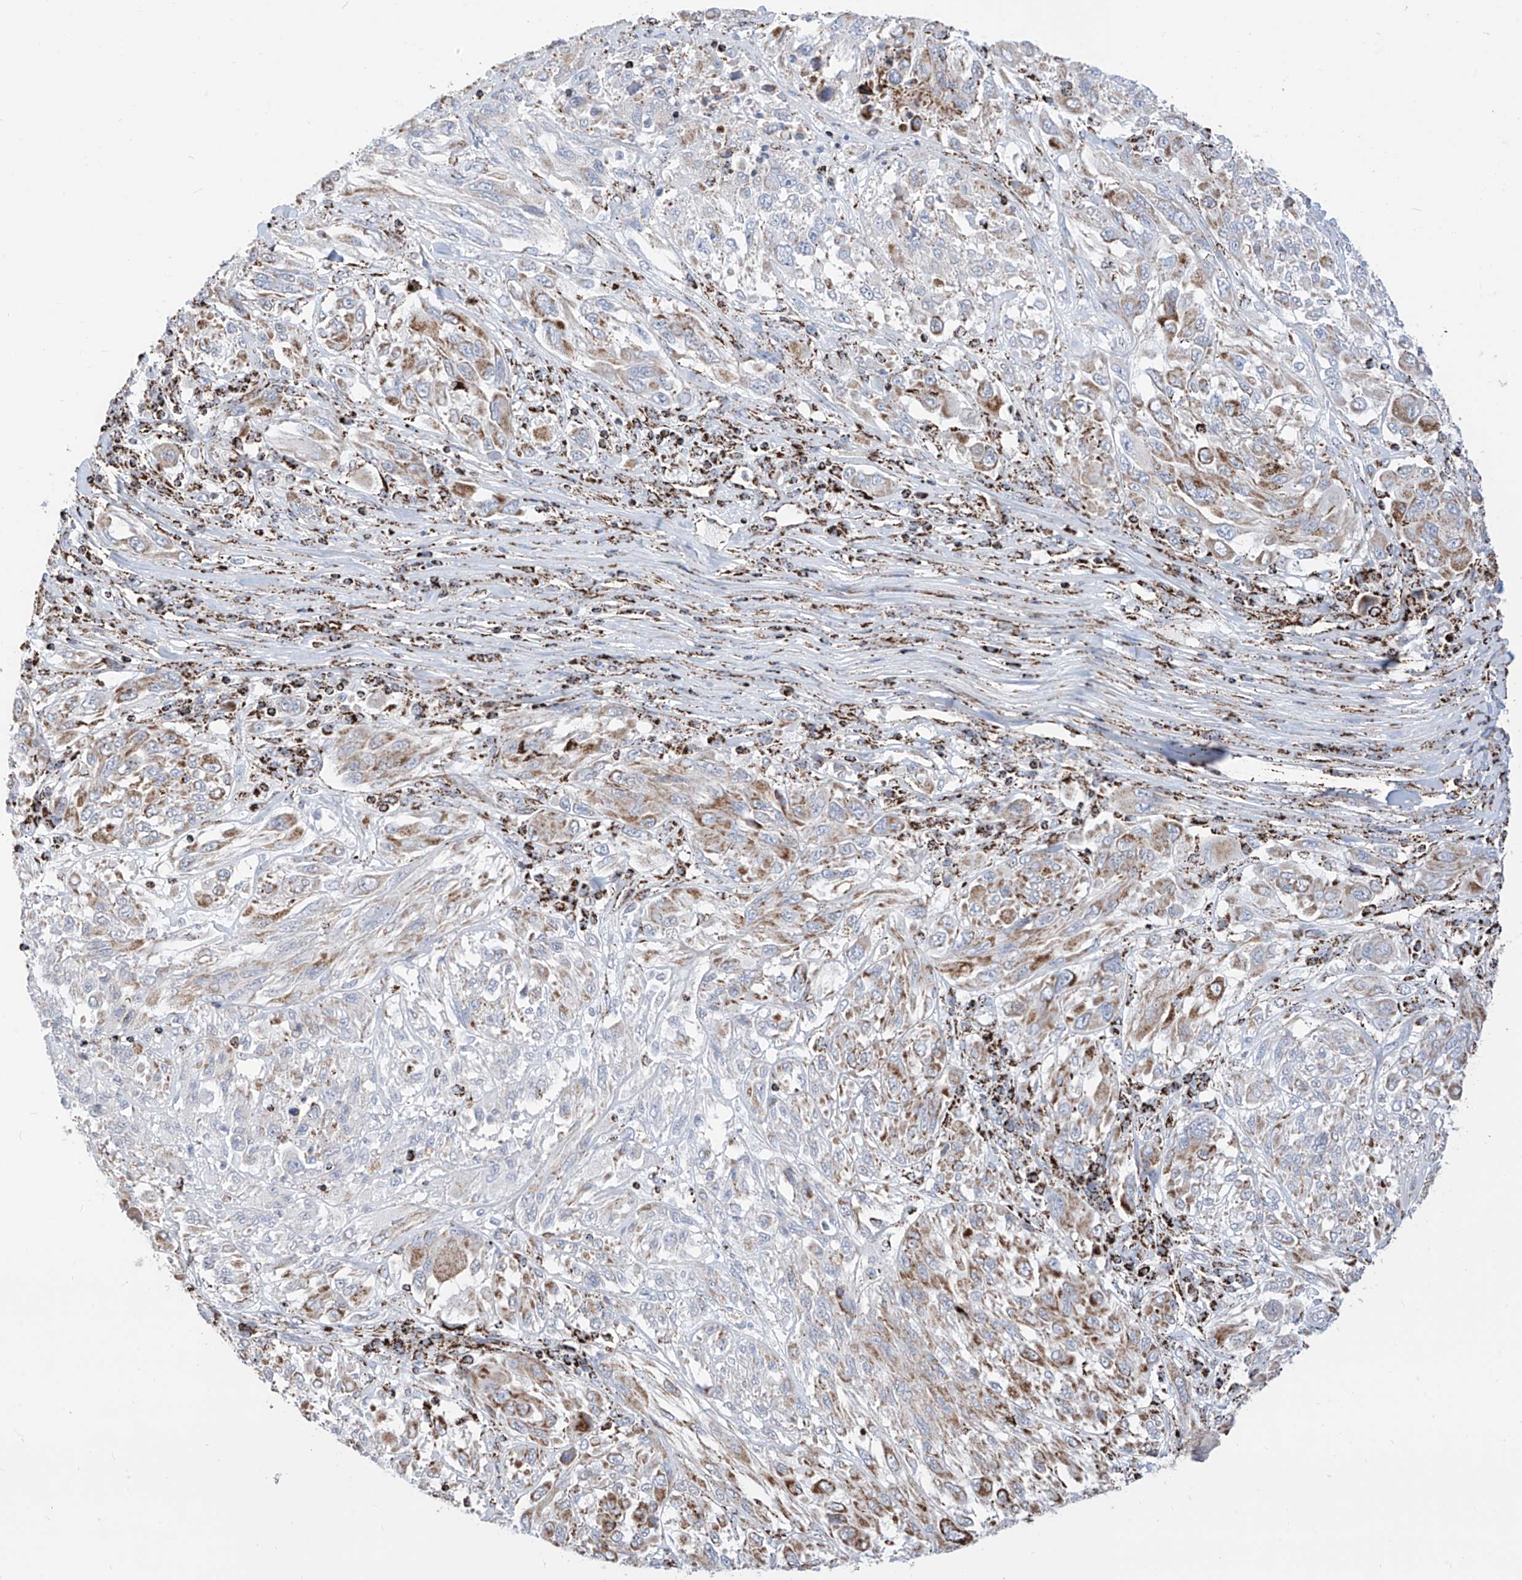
{"staining": {"intensity": "moderate", "quantity": "25%-75%", "location": "cytoplasmic/membranous"}, "tissue": "melanoma", "cell_type": "Tumor cells", "image_type": "cancer", "snomed": [{"axis": "morphology", "description": "Malignant melanoma, NOS"}, {"axis": "topography", "description": "Skin"}], "caption": "A brown stain highlights moderate cytoplasmic/membranous expression of a protein in melanoma tumor cells.", "gene": "COX5B", "patient": {"sex": "female", "age": 91}}